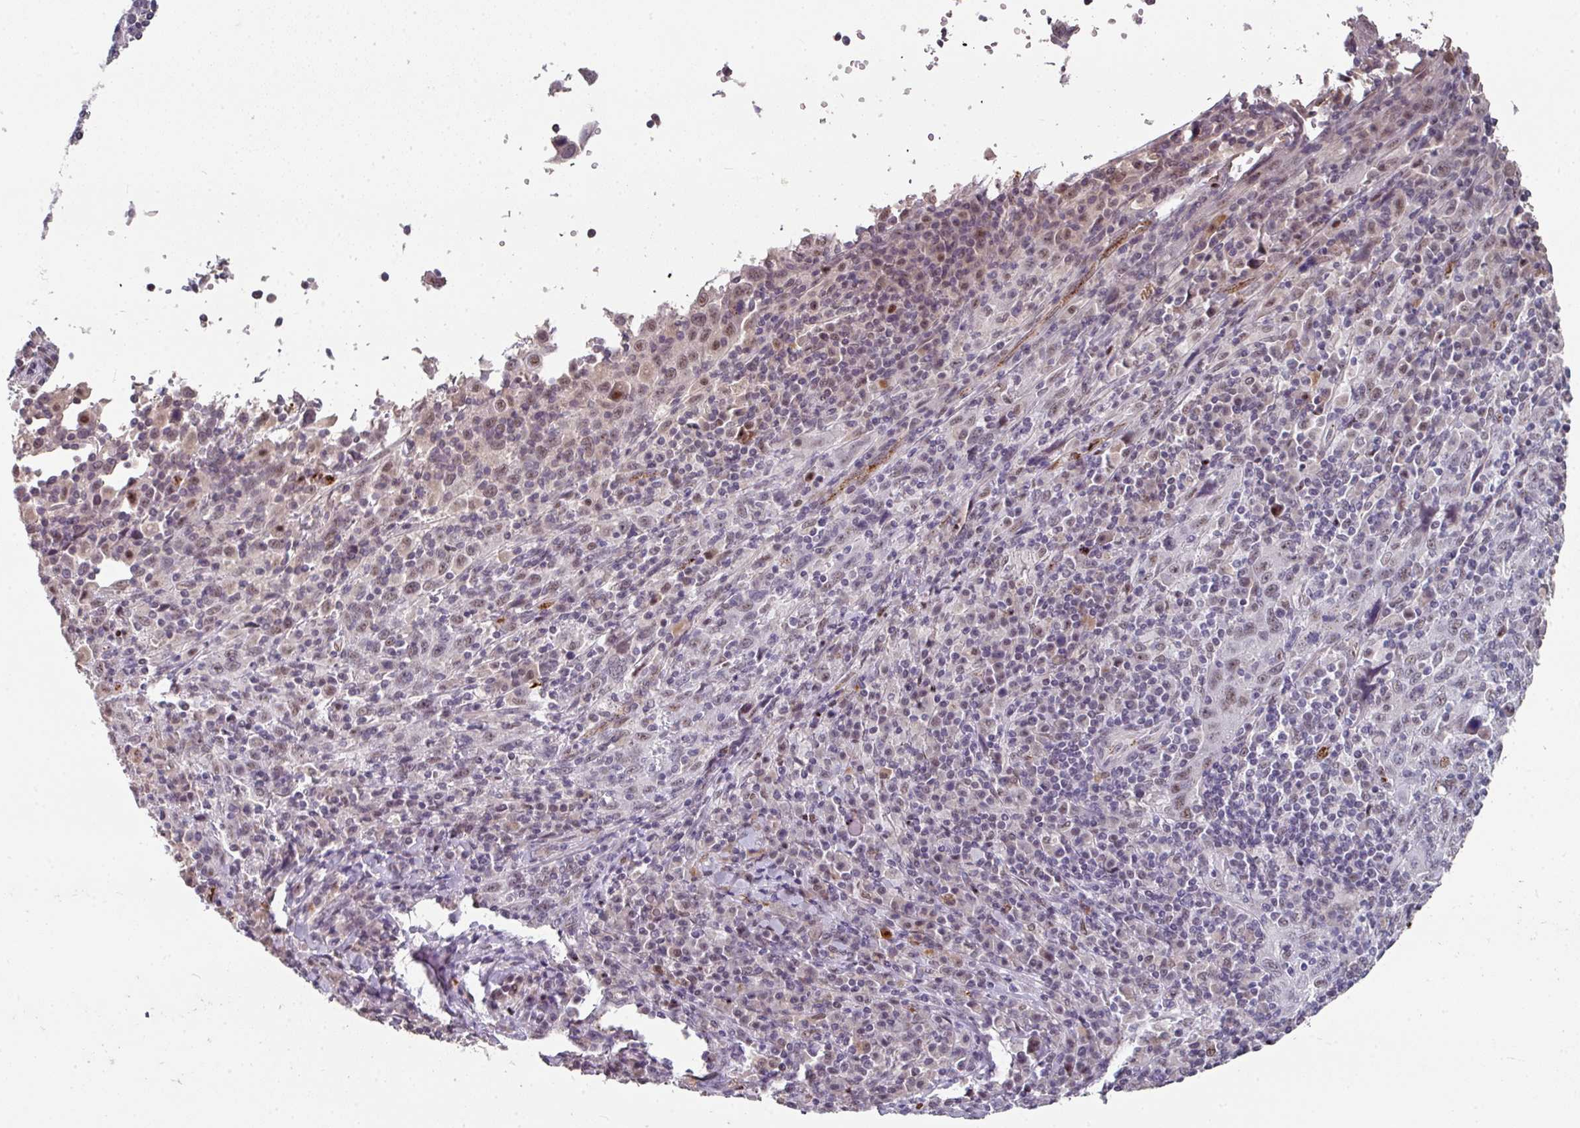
{"staining": {"intensity": "moderate", "quantity": "<25%", "location": "nuclear"}, "tissue": "cervical cancer", "cell_type": "Tumor cells", "image_type": "cancer", "snomed": [{"axis": "morphology", "description": "Squamous cell carcinoma, NOS"}, {"axis": "topography", "description": "Cervix"}], "caption": "Human cervical cancer (squamous cell carcinoma) stained with a protein marker shows moderate staining in tumor cells.", "gene": "SIDT2", "patient": {"sex": "female", "age": 46}}